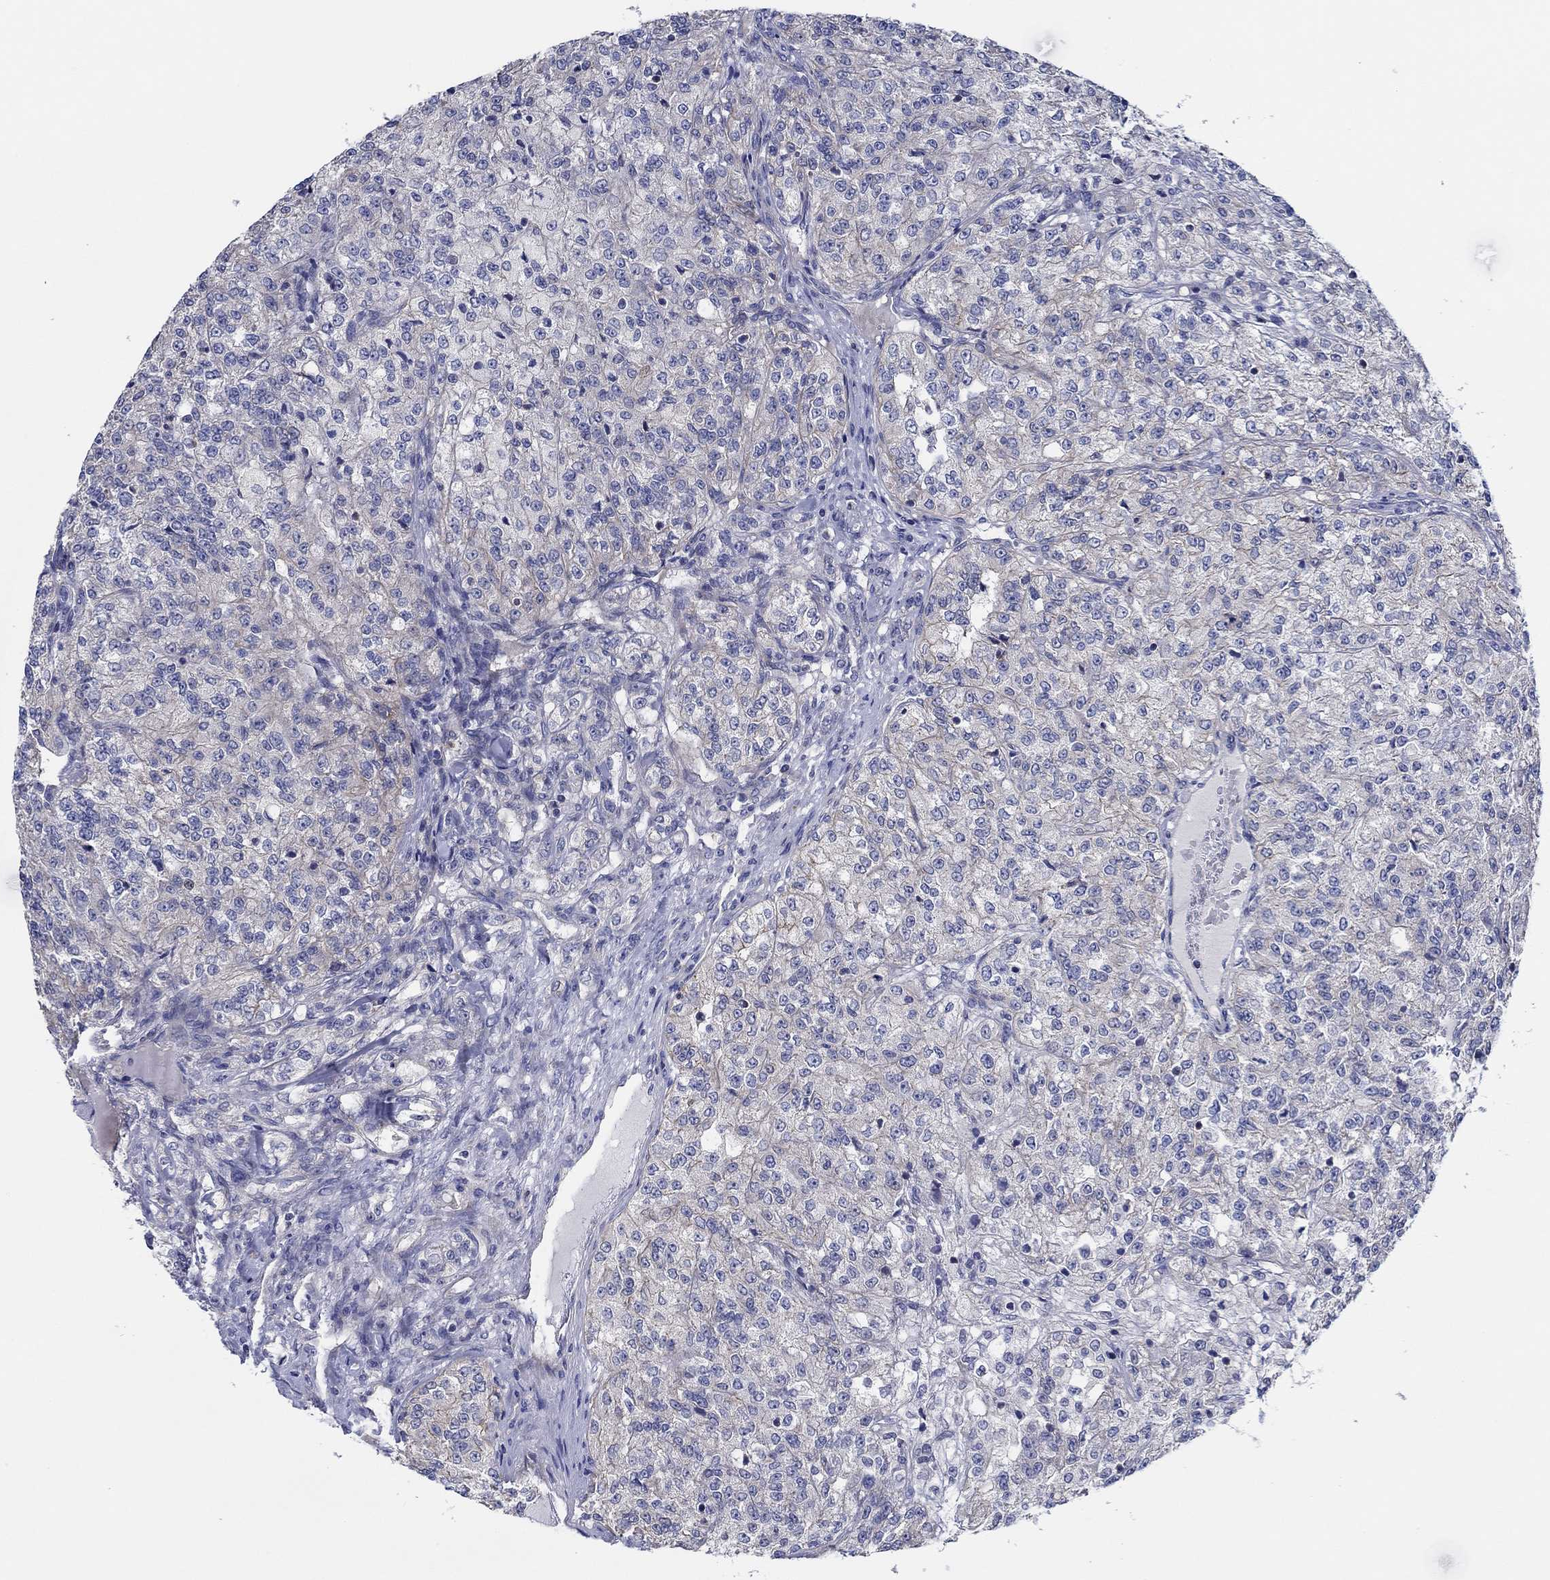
{"staining": {"intensity": "negative", "quantity": "none", "location": "none"}, "tissue": "renal cancer", "cell_type": "Tumor cells", "image_type": "cancer", "snomed": [{"axis": "morphology", "description": "Adenocarcinoma, NOS"}, {"axis": "topography", "description": "Kidney"}], "caption": "The IHC micrograph has no significant expression in tumor cells of renal adenocarcinoma tissue.", "gene": "CFAP61", "patient": {"sex": "female", "age": 63}}